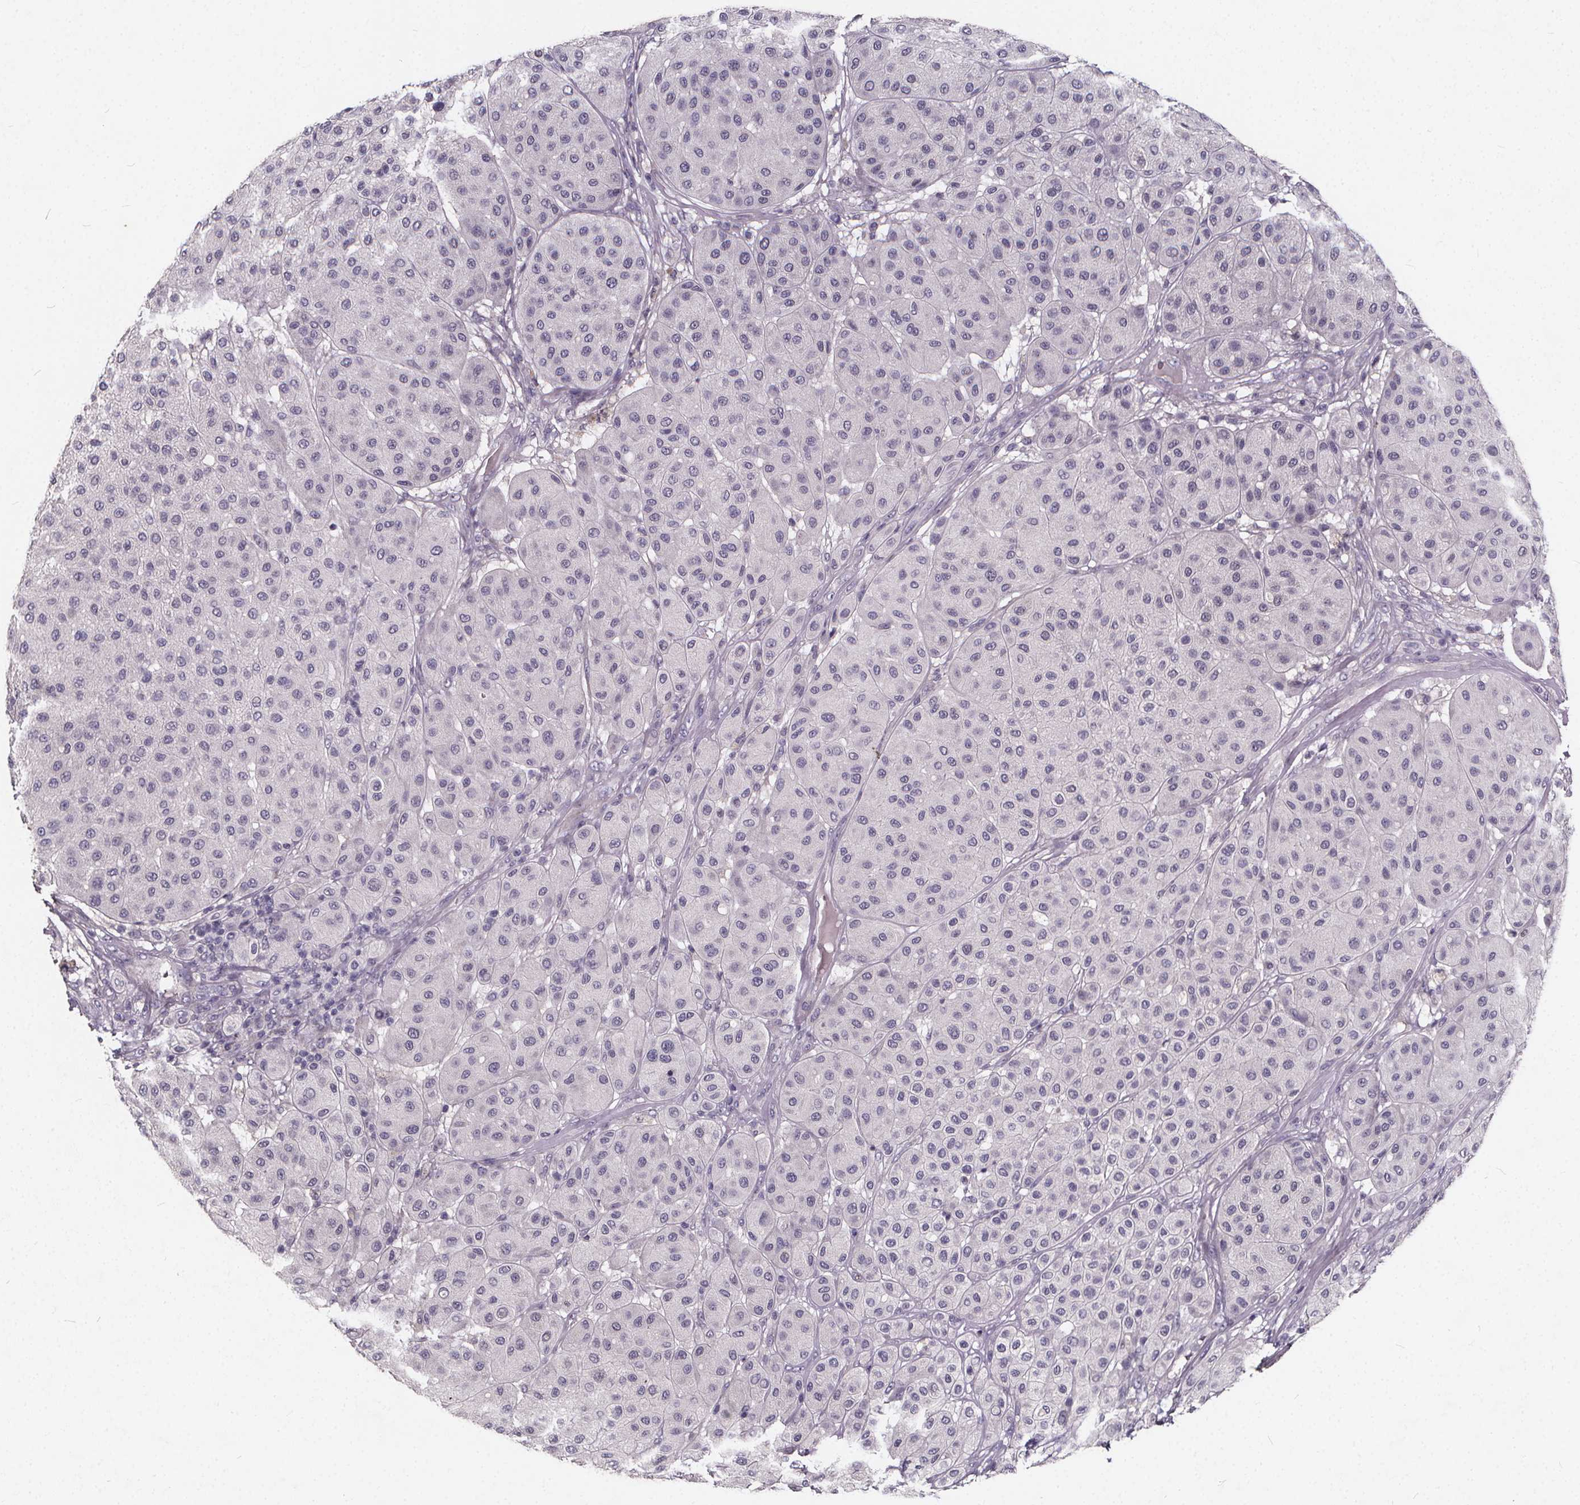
{"staining": {"intensity": "negative", "quantity": "none", "location": "none"}, "tissue": "melanoma", "cell_type": "Tumor cells", "image_type": "cancer", "snomed": [{"axis": "morphology", "description": "Malignant melanoma, Metastatic site"}, {"axis": "topography", "description": "Smooth muscle"}], "caption": "An immunohistochemistry (IHC) photomicrograph of melanoma is shown. There is no staining in tumor cells of melanoma.", "gene": "TSPAN14", "patient": {"sex": "male", "age": 41}}